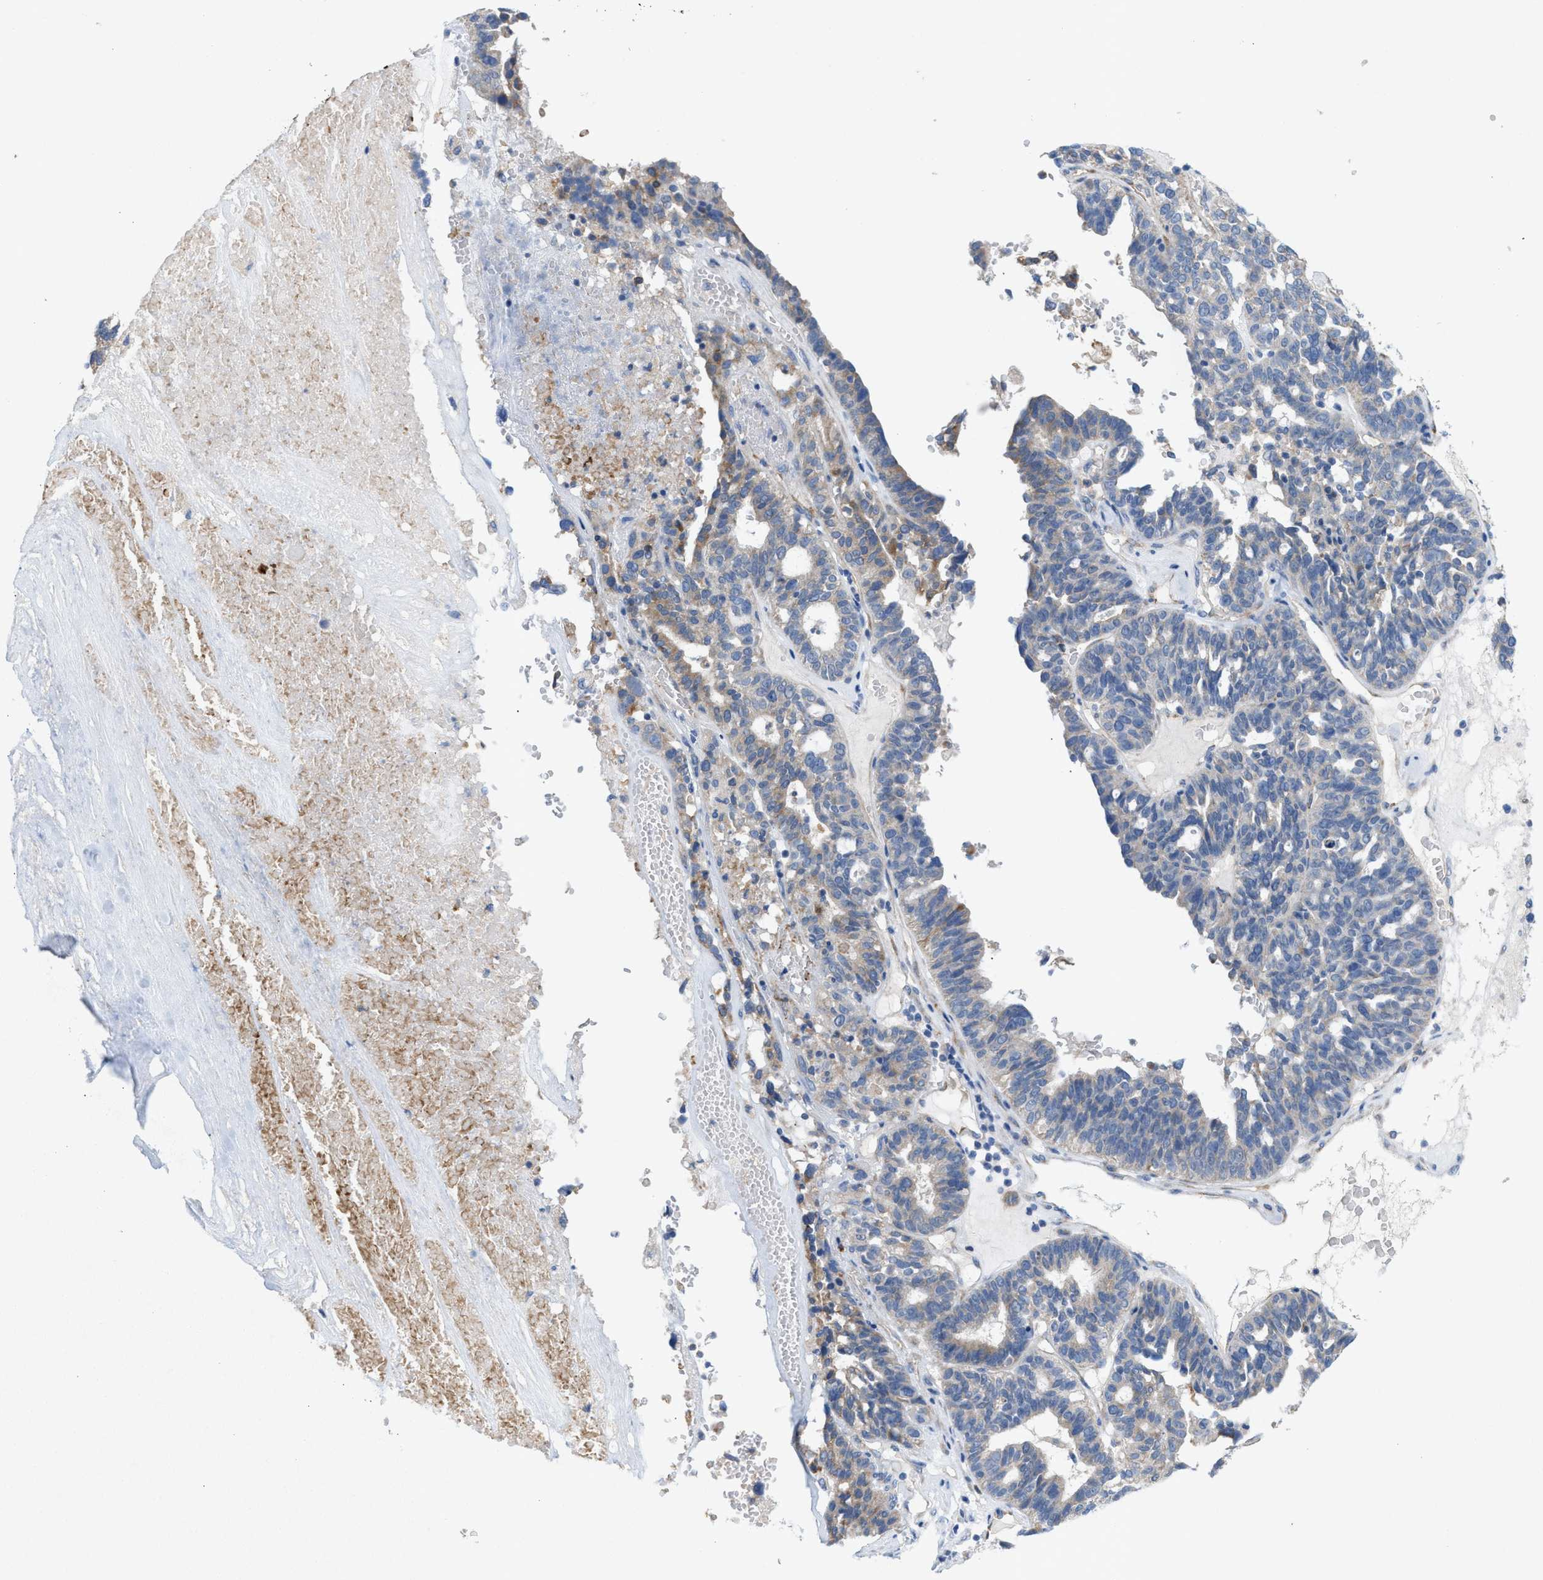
{"staining": {"intensity": "weak", "quantity": "<25%", "location": "cytoplasmic/membranous"}, "tissue": "ovarian cancer", "cell_type": "Tumor cells", "image_type": "cancer", "snomed": [{"axis": "morphology", "description": "Cystadenocarcinoma, serous, NOS"}, {"axis": "topography", "description": "Ovary"}], "caption": "The immunohistochemistry photomicrograph has no significant positivity in tumor cells of serous cystadenocarcinoma (ovarian) tissue.", "gene": "DYNC2I1", "patient": {"sex": "female", "age": 59}}